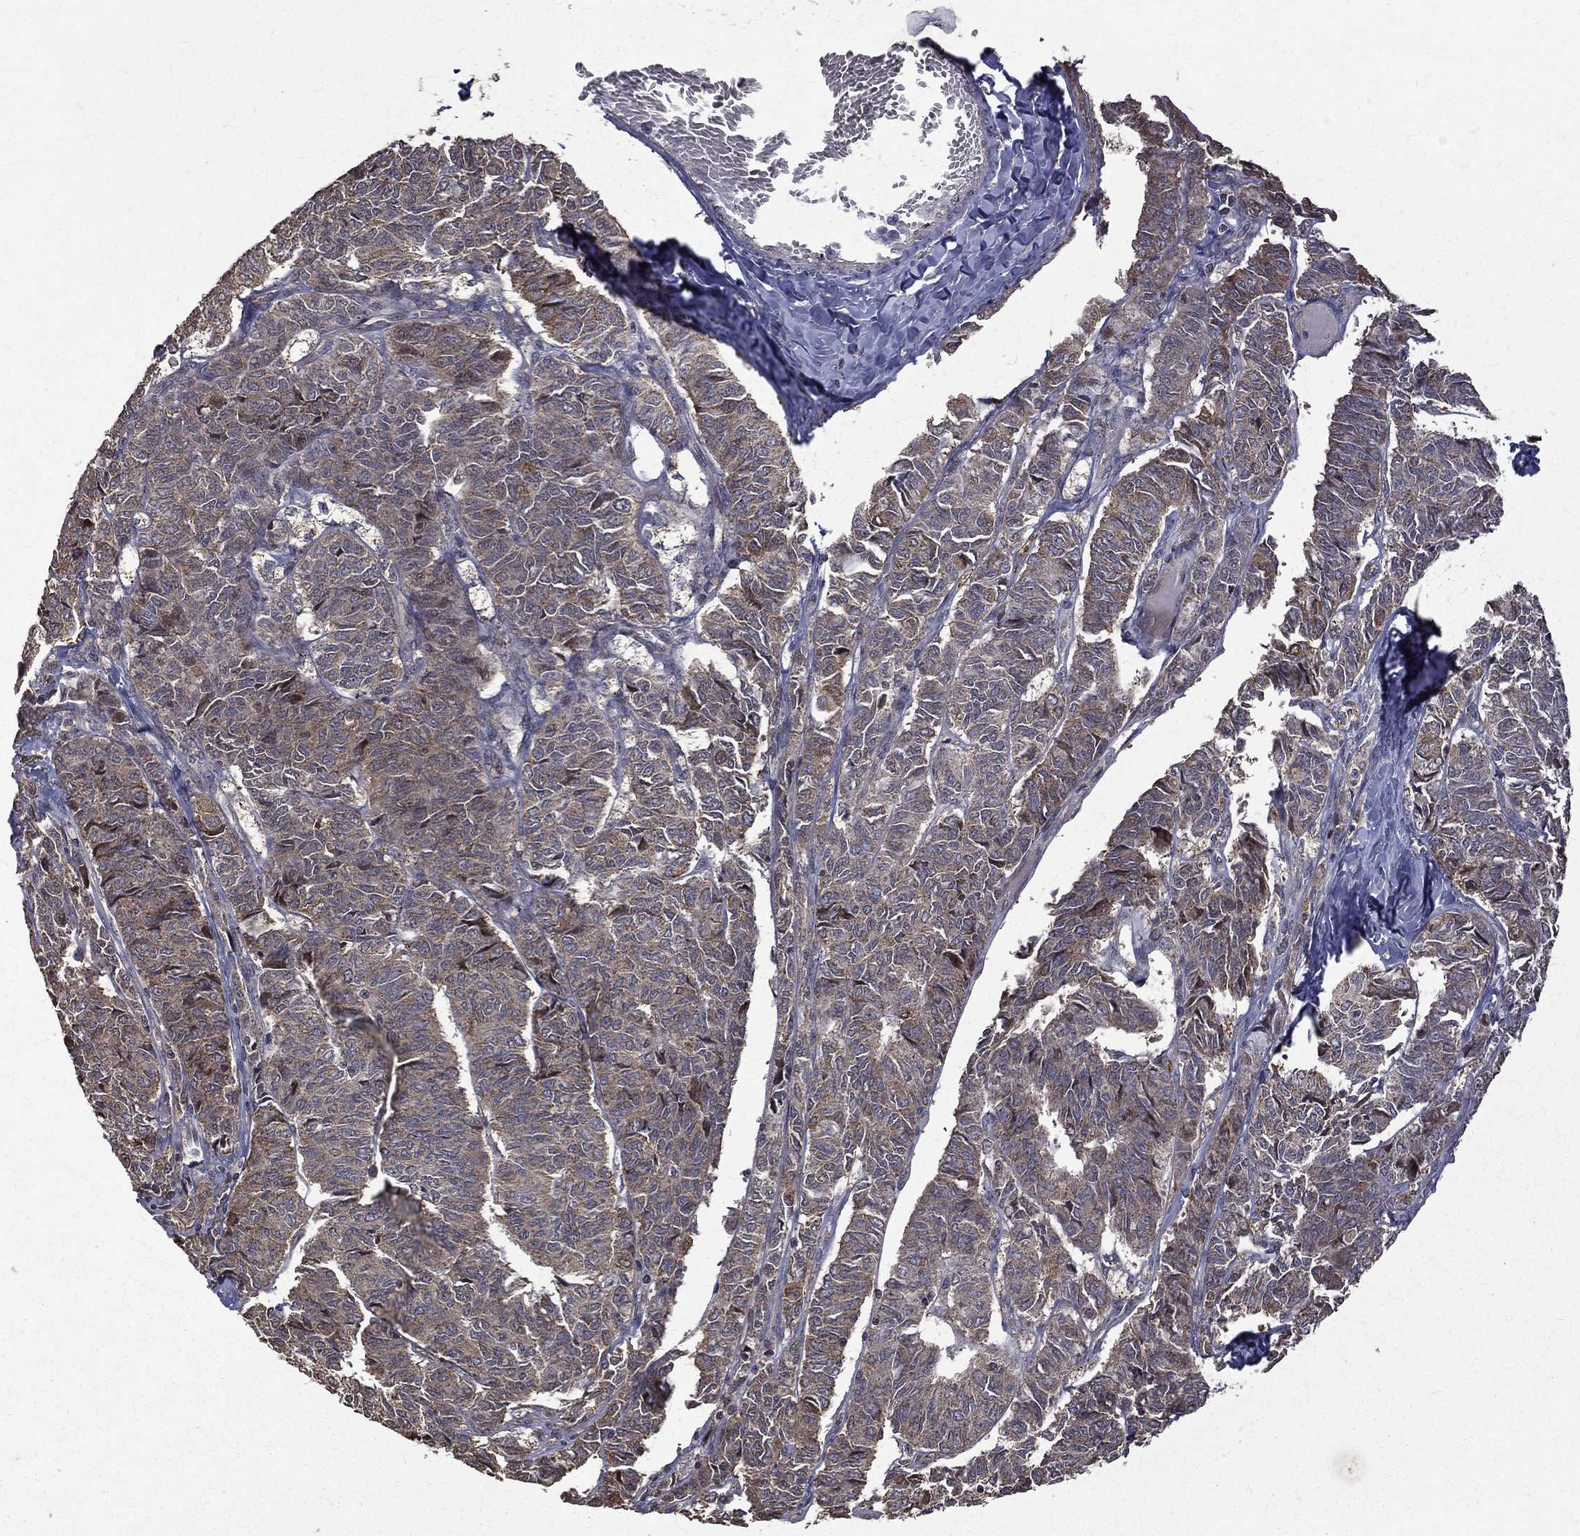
{"staining": {"intensity": "negative", "quantity": "none", "location": "none"}, "tissue": "ovarian cancer", "cell_type": "Tumor cells", "image_type": "cancer", "snomed": [{"axis": "morphology", "description": "Carcinoma, endometroid"}, {"axis": "topography", "description": "Ovary"}], "caption": "Immunohistochemistry (IHC) image of human ovarian cancer stained for a protein (brown), which exhibits no staining in tumor cells.", "gene": "RPGR", "patient": {"sex": "female", "age": 80}}